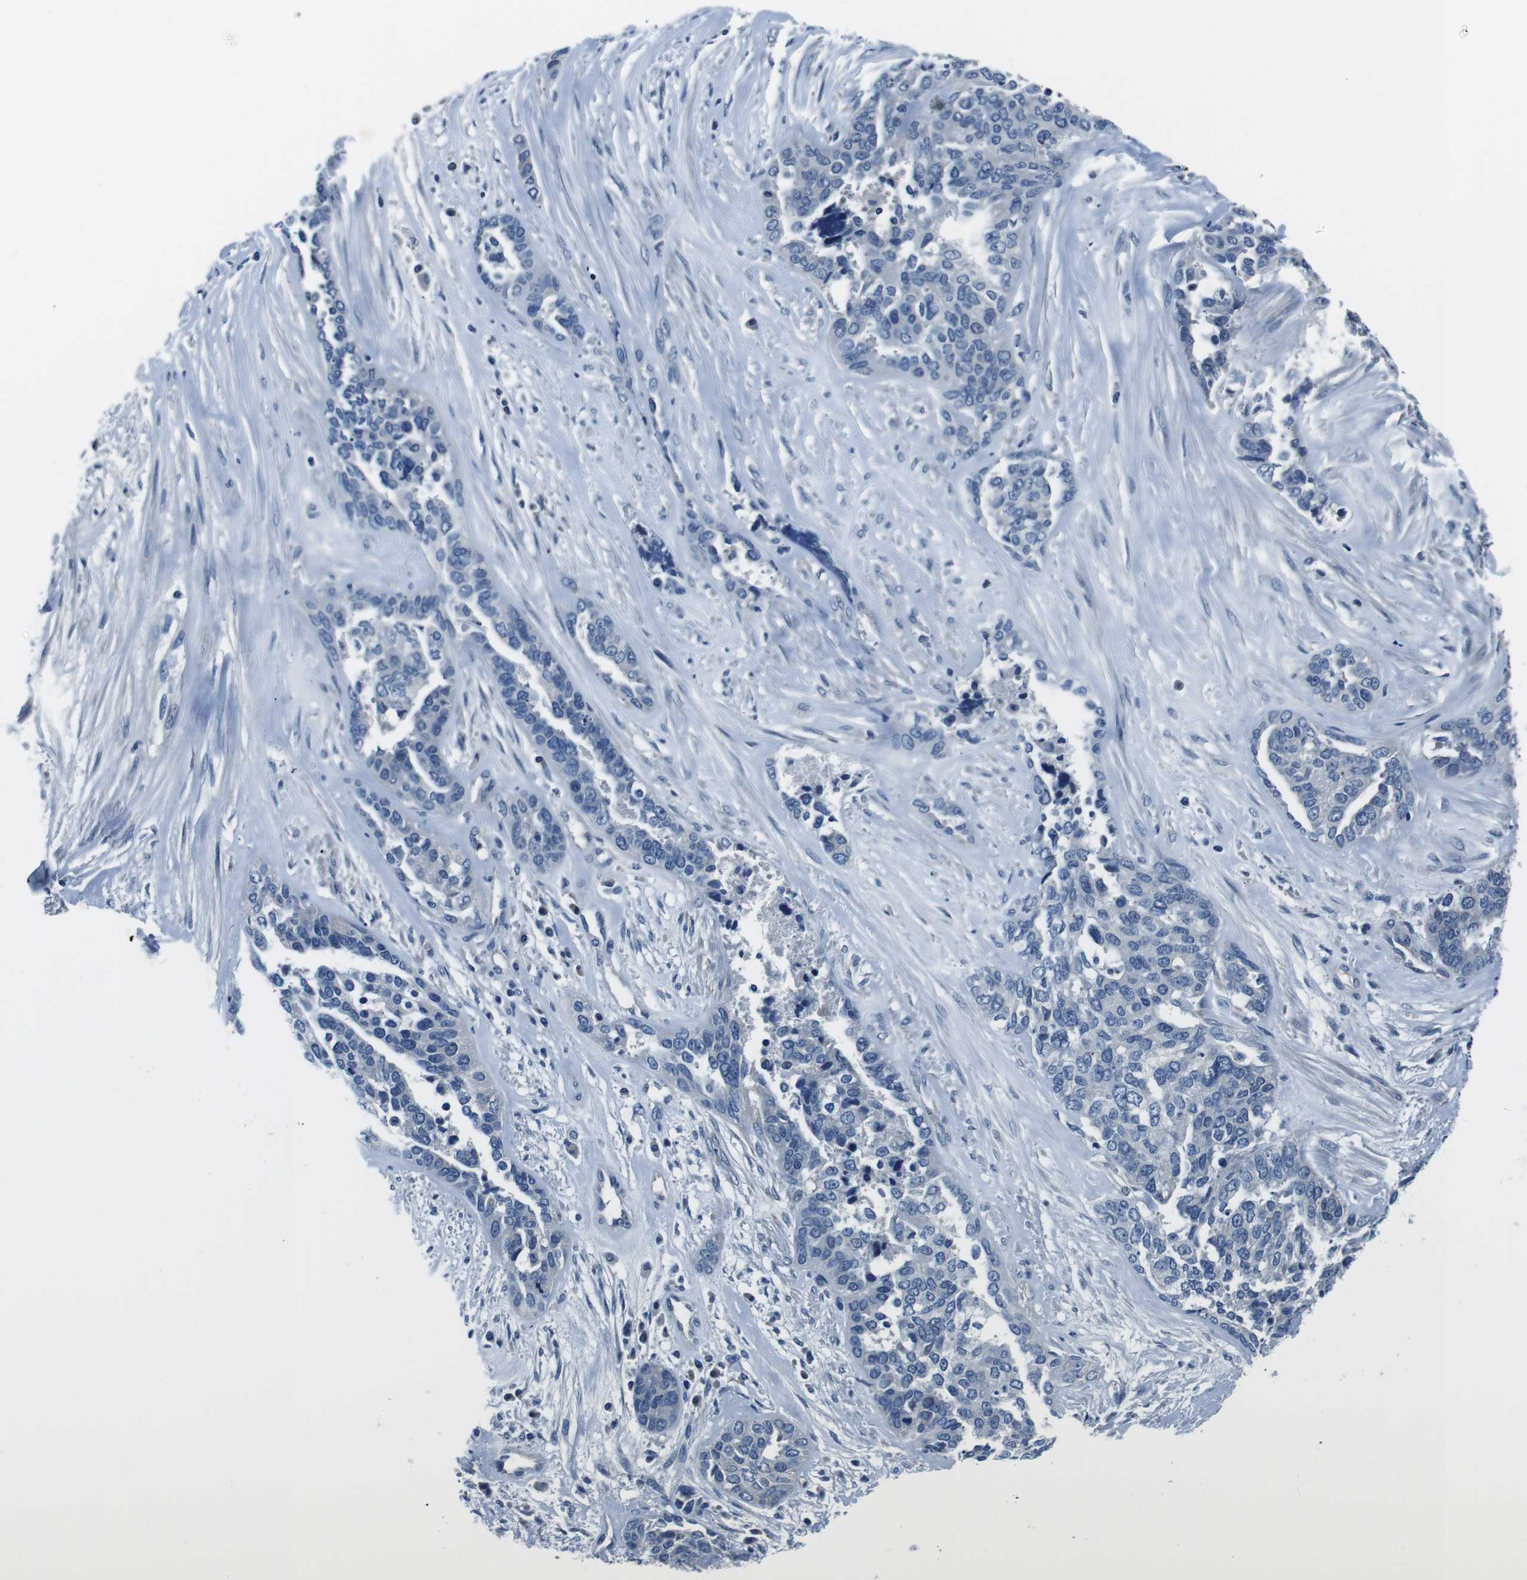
{"staining": {"intensity": "negative", "quantity": "none", "location": "none"}, "tissue": "ovarian cancer", "cell_type": "Tumor cells", "image_type": "cancer", "snomed": [{"axis": "morphology", "description": "Cystadenocarcinoma, serous, NOS"}, {"axis": "topography", "description": "Ovary"}], "caption": "A micrograph of human ovarian cancer is negative for staining in tumor cells. (DAB (3,3'-diaminobenzidine) immunohistochemistry (IHC), high magnification).", "gene": "CASQ1", "patient": {"sex": "female", "age": 44}}